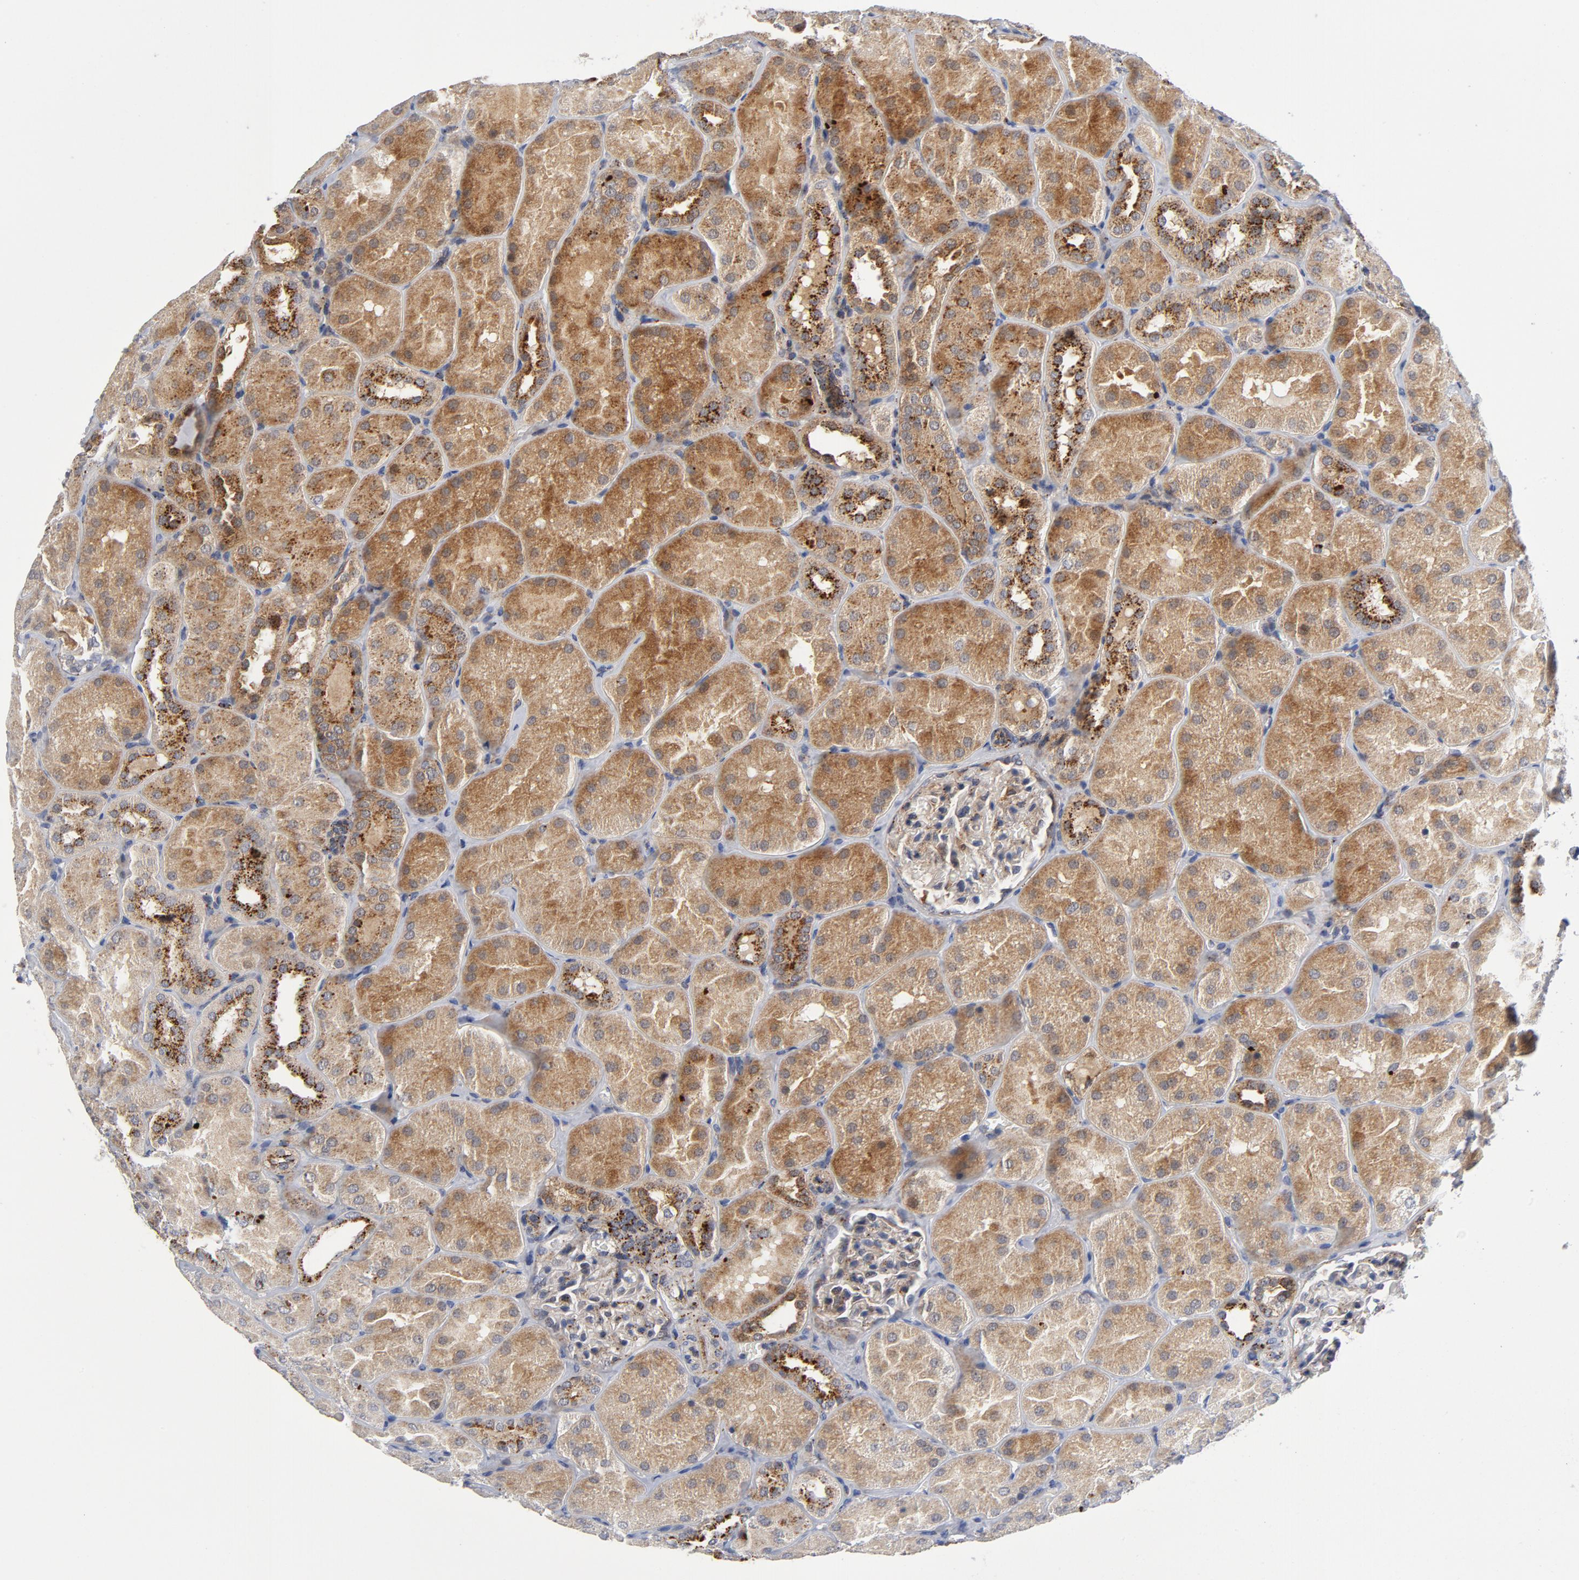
{"staining": {"intensity": "moderate", "quantity": "<25%", "location": "cytoplasmic/membranous"}, "tissue": "kidney", "cell_type": "Cells in glomeruli", "image_type": "normal", "snomed": [{"axis": "morphology", "description": "Normal tissue, NOS"}, {"axis": "topography", "description": "Kidney"}], "caption": "Moderate cytoplasmic/membranous protein staining is identified in approximately <25% of cells in glomeruli in kidney. (DAB (3,3'-diaminobenzidine) IHC, brown staining for protein, blue staining for nuclei).", "gene": "AKT2", "patient": {"sex": "male", "age": 28}}